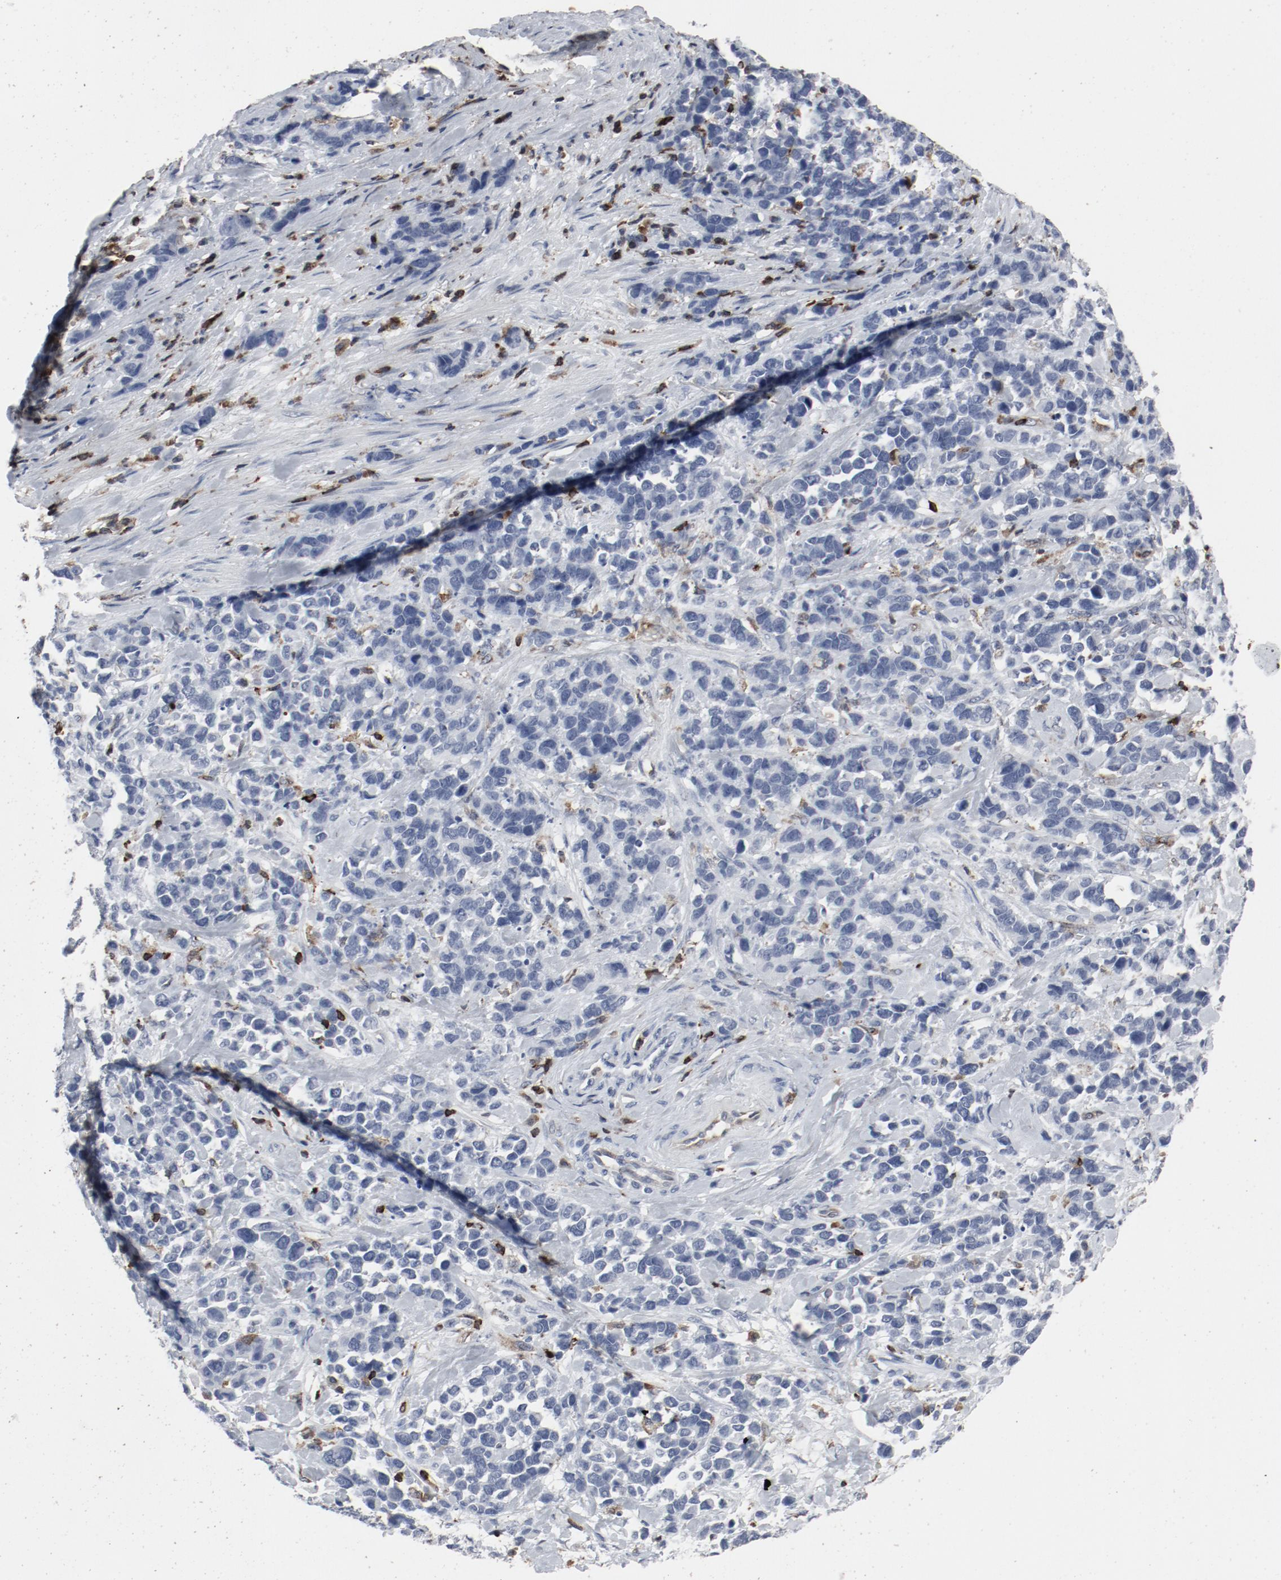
{"staining": {"intensity": "negative", "quantity": "none", "location": "none"}, "tissue": "stomach cancer", "cell_type": "Tumor cells", "image_type": "cancer", "snomed": [{"axis": "morphology", "description": "Adenocarcinoma, NOS"}, {"axis": "topography", "description": "Stomach, upper"}], "caption": "There is no significant staining in tumor cells of stomach cancer. Nuclei are stained in blue.", "gene": "LCP2", "patient": {"sex": "male", "age": 71}}